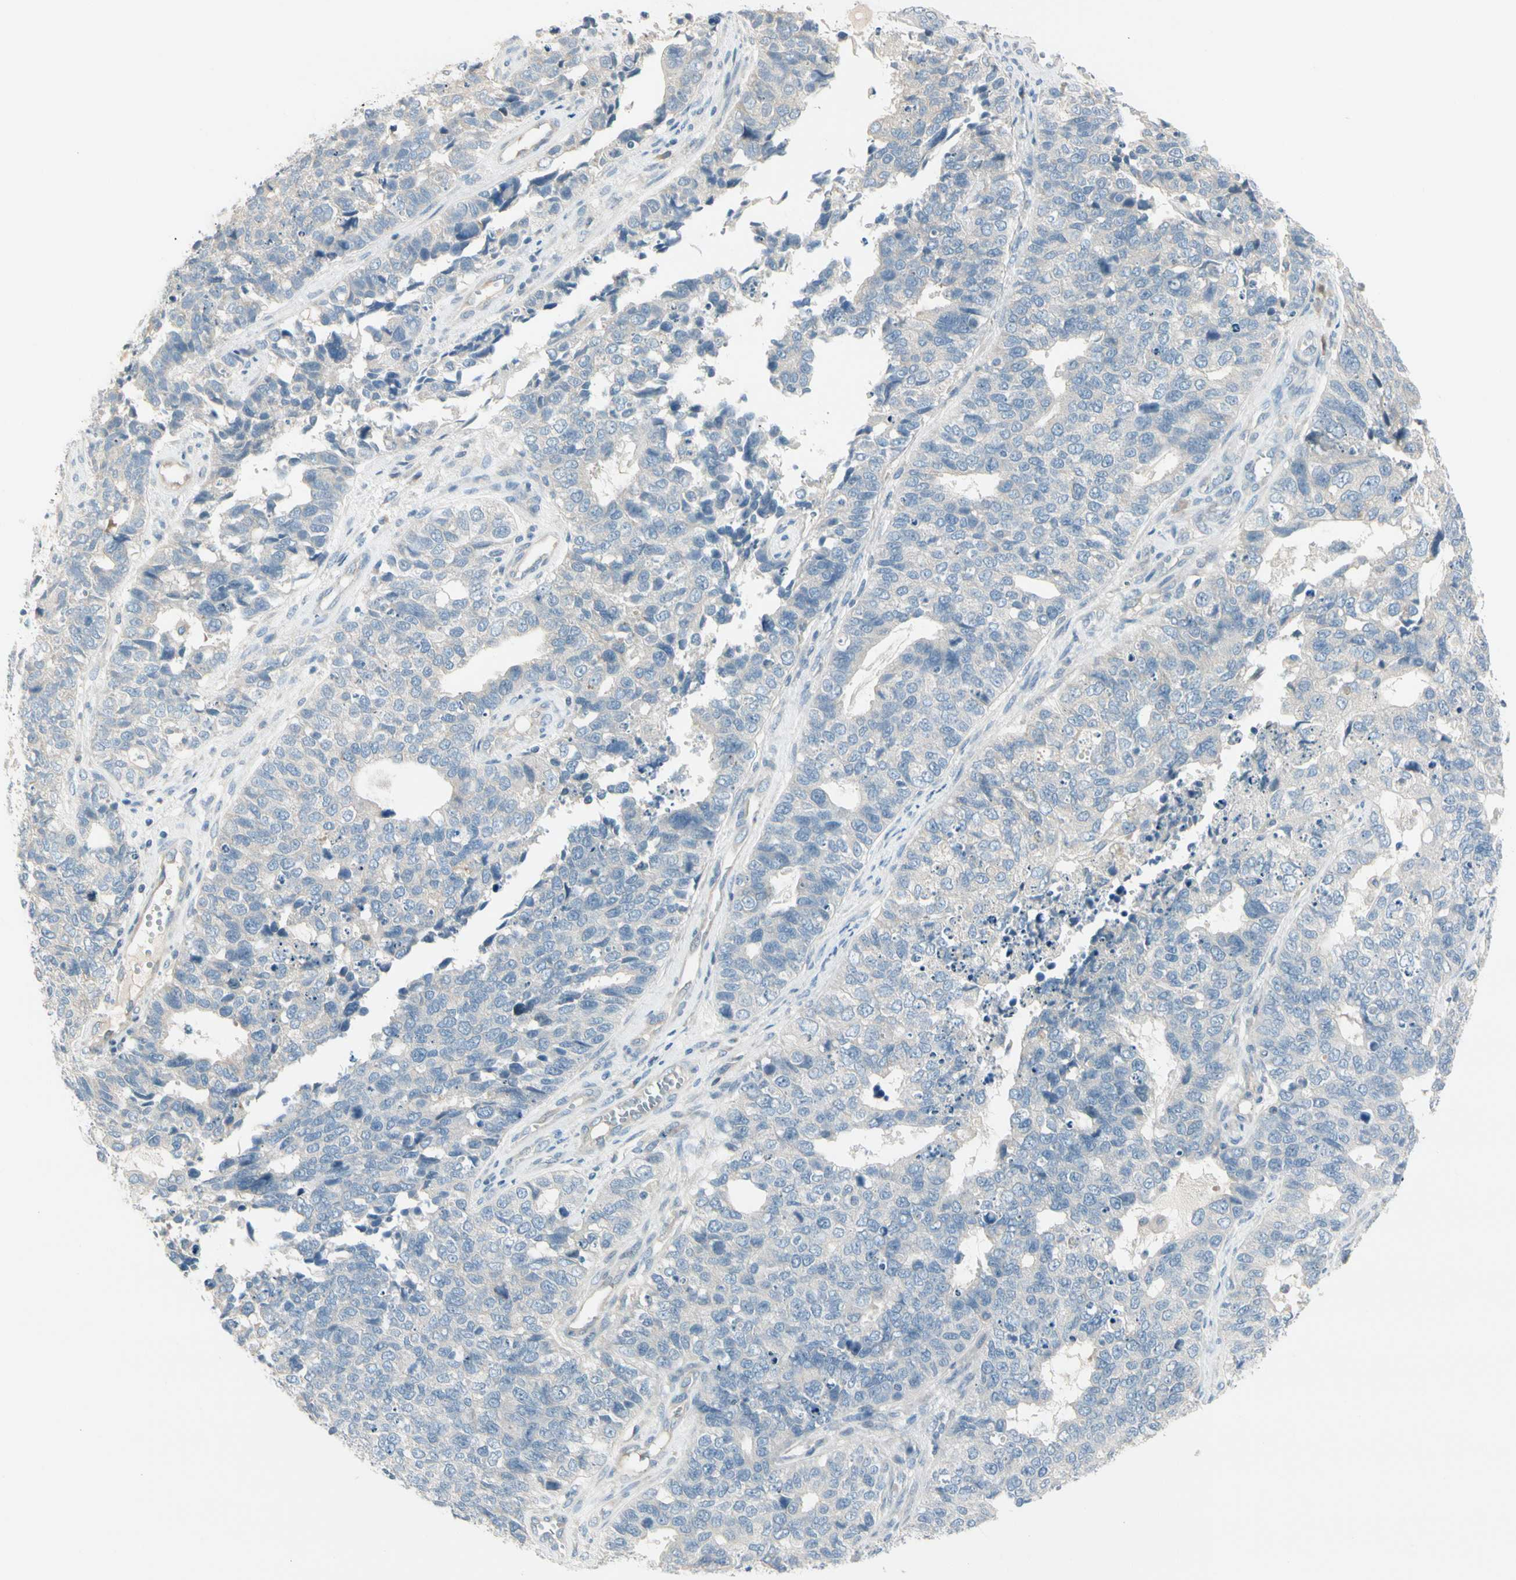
{"staining": {"intensity": "negative", "quantity": "none", "location": "none"}, "tissue": "cervical cancer", "cell_type": "Tumor cells", "image_type": "cancer", "snomed": [{"axis": "morphology", "description": "Squamous cell carcinoma, NOS"}, {"axis": "topography", "description": "Cervix"}], "caption": "Tumor cells show no significant staining in cervical cancer (squamous cell carcinoma). The staining was performed using DAB to visualize the protein expression in brown, while the nuclei were stained in blue with hematoxylin (Magnification: 20x).", "gene": "CYP2E1", "patient": {"sex": "female", "age": 63}}